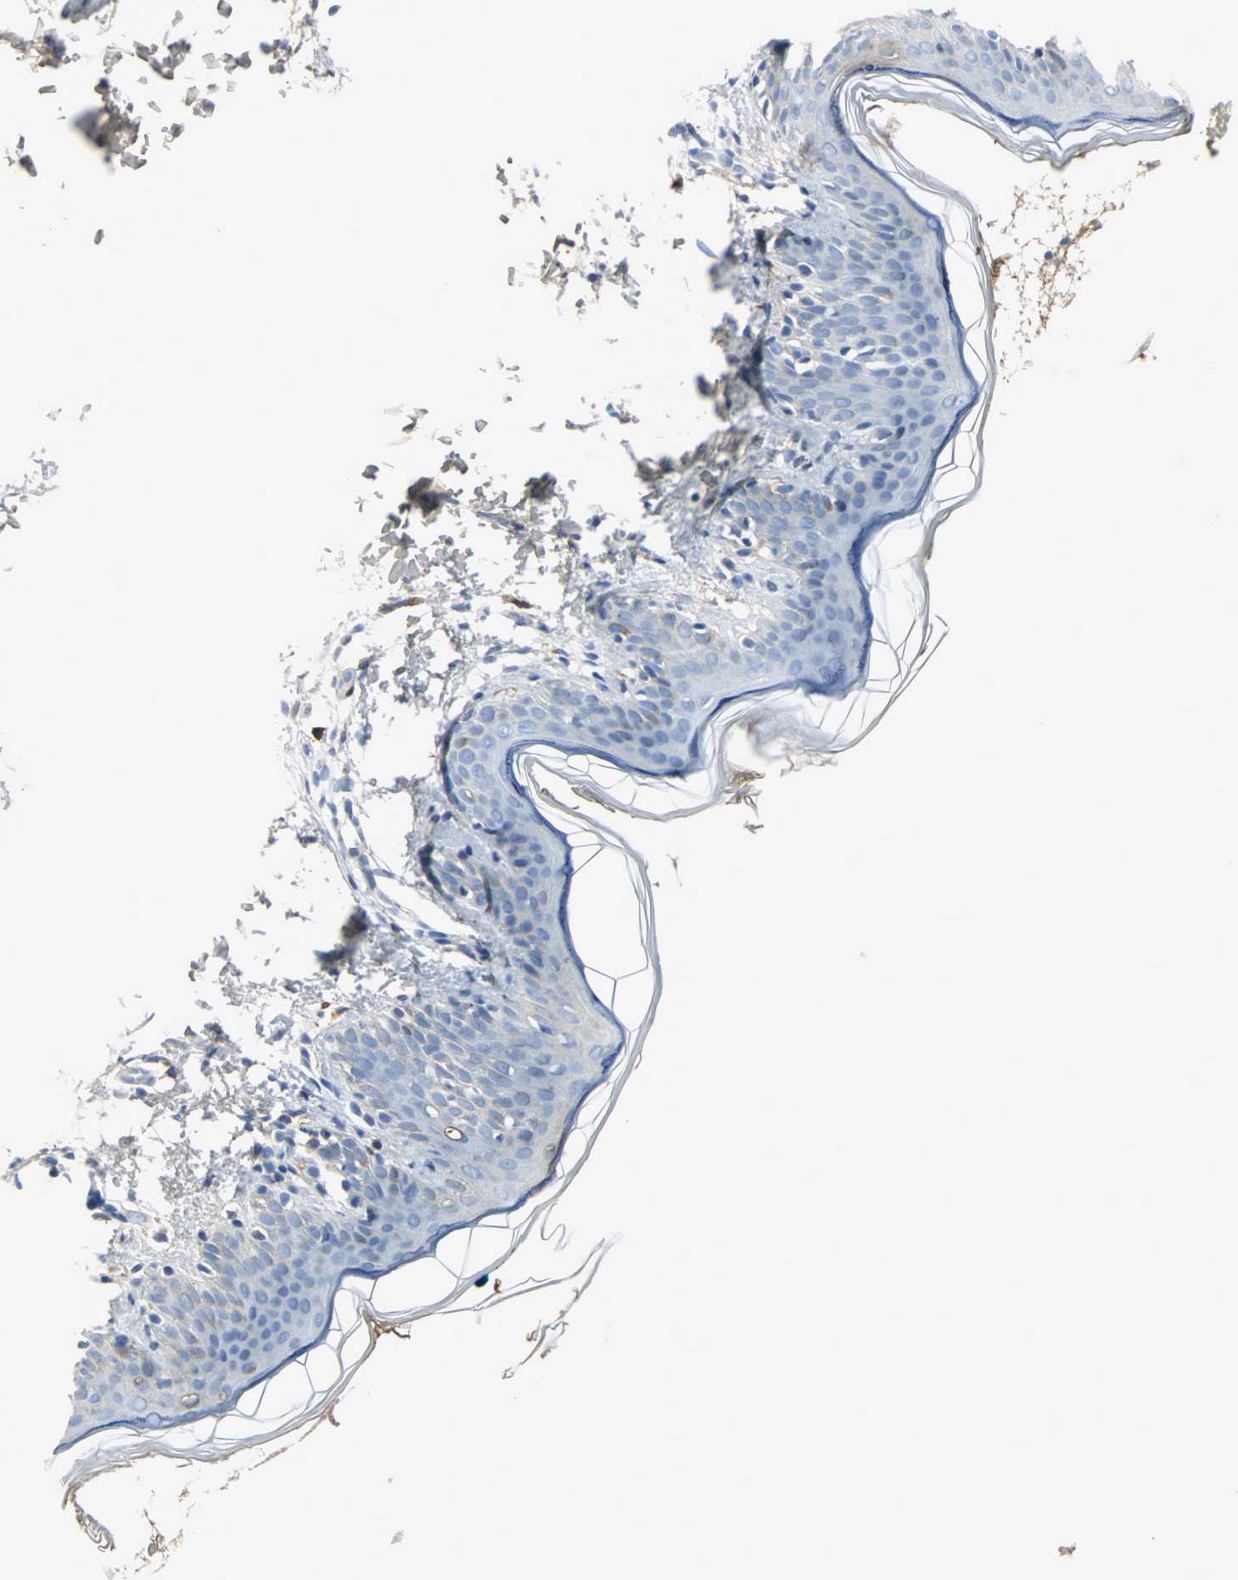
{"staining": {"intensity": "negative", "quantity": "none", "location": "none"}, "tissue": "skin", "cell_type": "Fibroblasts", "image_type": "normal", "snomed": [{"axis": "morphology", "description": "Normal tissue, NOS"}, {"axis": "topography", "description": "Skin"}], "caption": "Skin was stained to show a protein in brown. There is no significant staining in fibroblasts. (DAB (3,3'-diaminobenzidine) immunohistochemistry (IHC) visualized using brightfield microscopy, high magnification).", "gene": "IGHA1", "patient": {"sex": "female", "age": 4}}